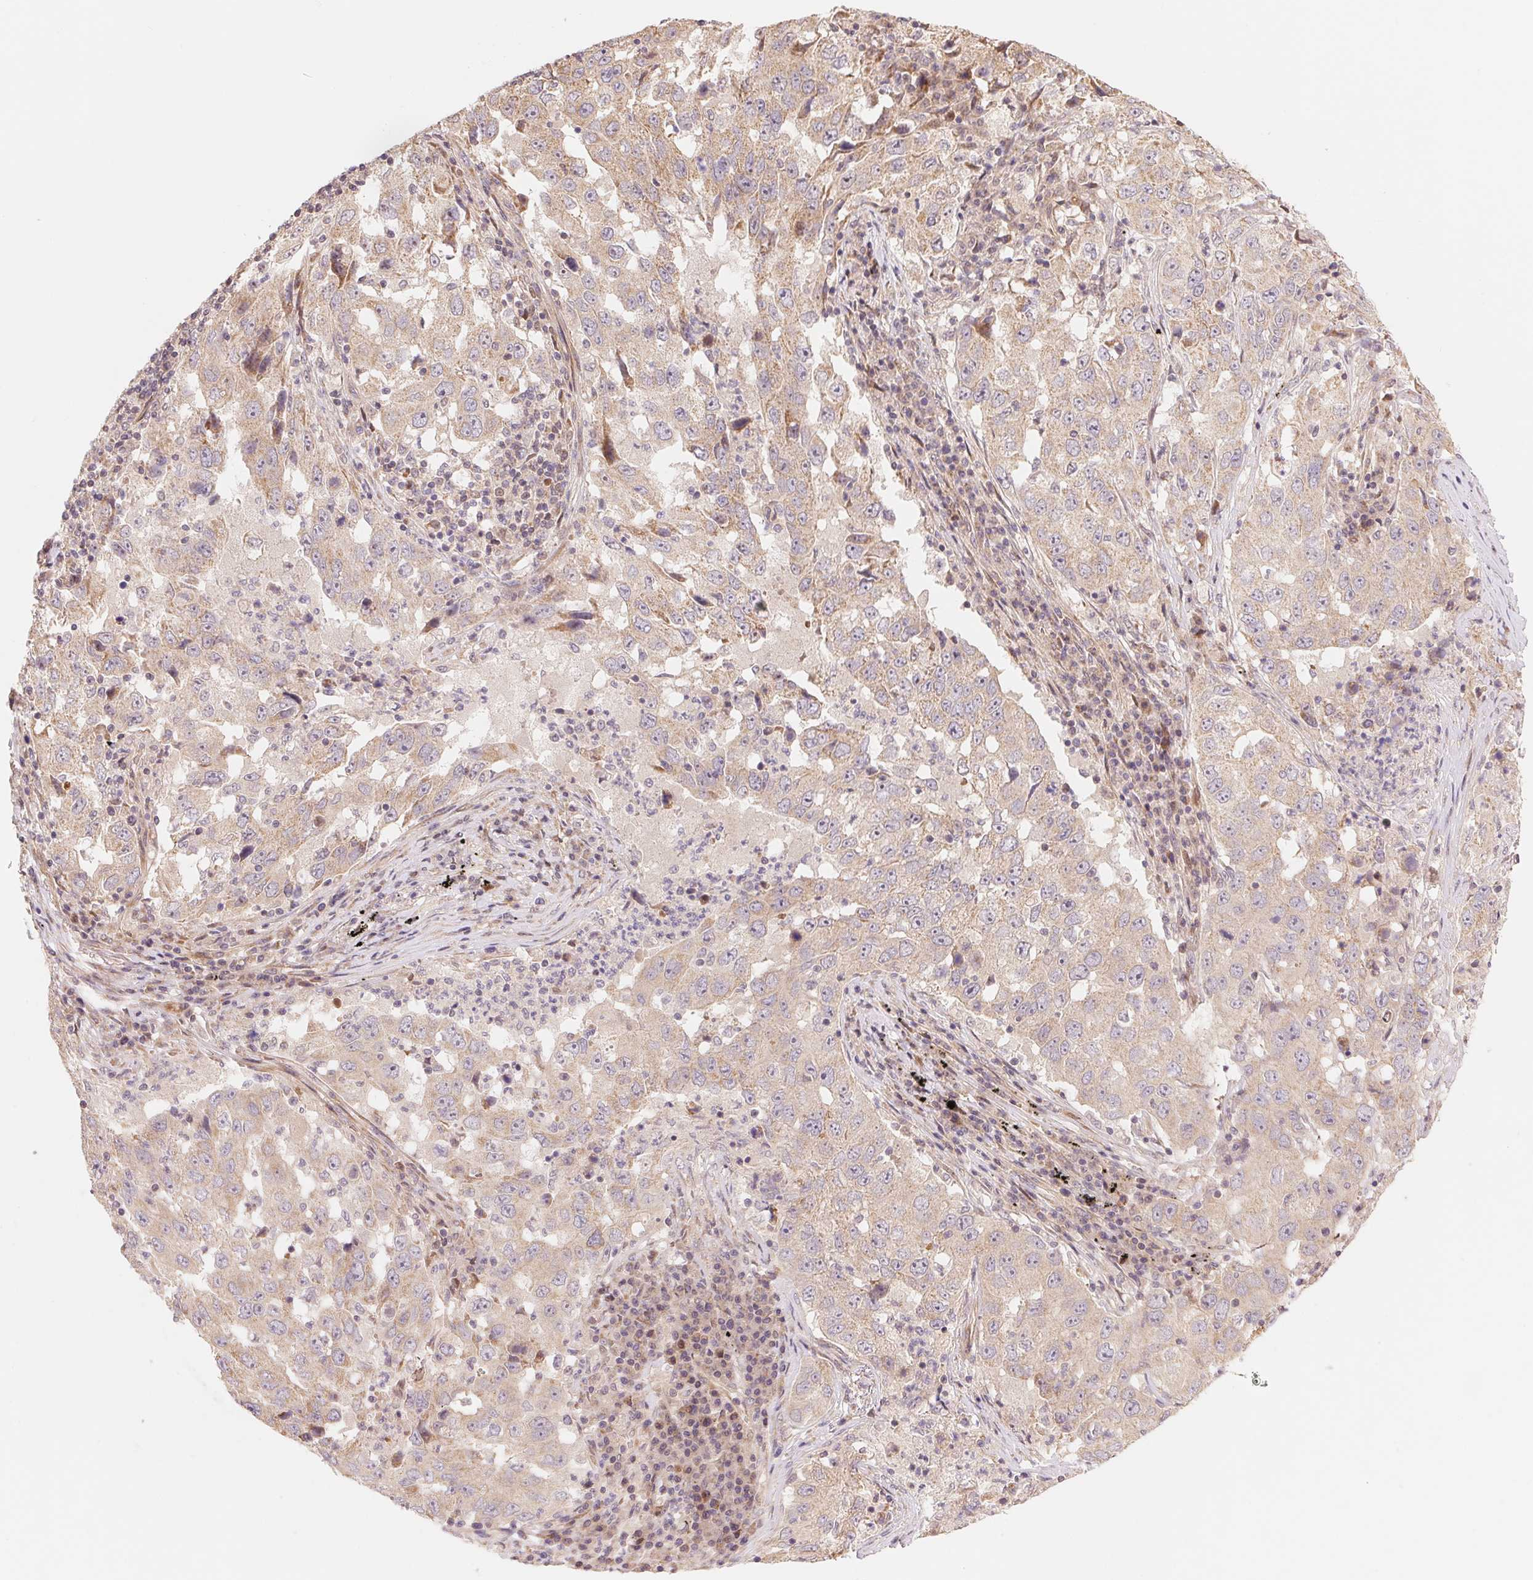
{"staining": {"intensity": "weak", "quantity": ">75%", "location": "cytoplasmic/membranous"}, "tissue": "lung cancer", "cell_type": "Tumor cells", "image_type": "cancer", "snomed": [{"axis": "morphology", "description": "Adenocarcinoma, NOS"}, {"axis": "topography", "description": "Lung"}], "caption": "Lung cancer stained with DAB IHC reveals low levels of weak cytoplasmic/membranous staining in about >75% of tumor cells. (DAB IHC, brown staining for protein, blue staining for nuclei).", "gene": "TNIP2", "patient": {"sex": "male", "age": 73}}